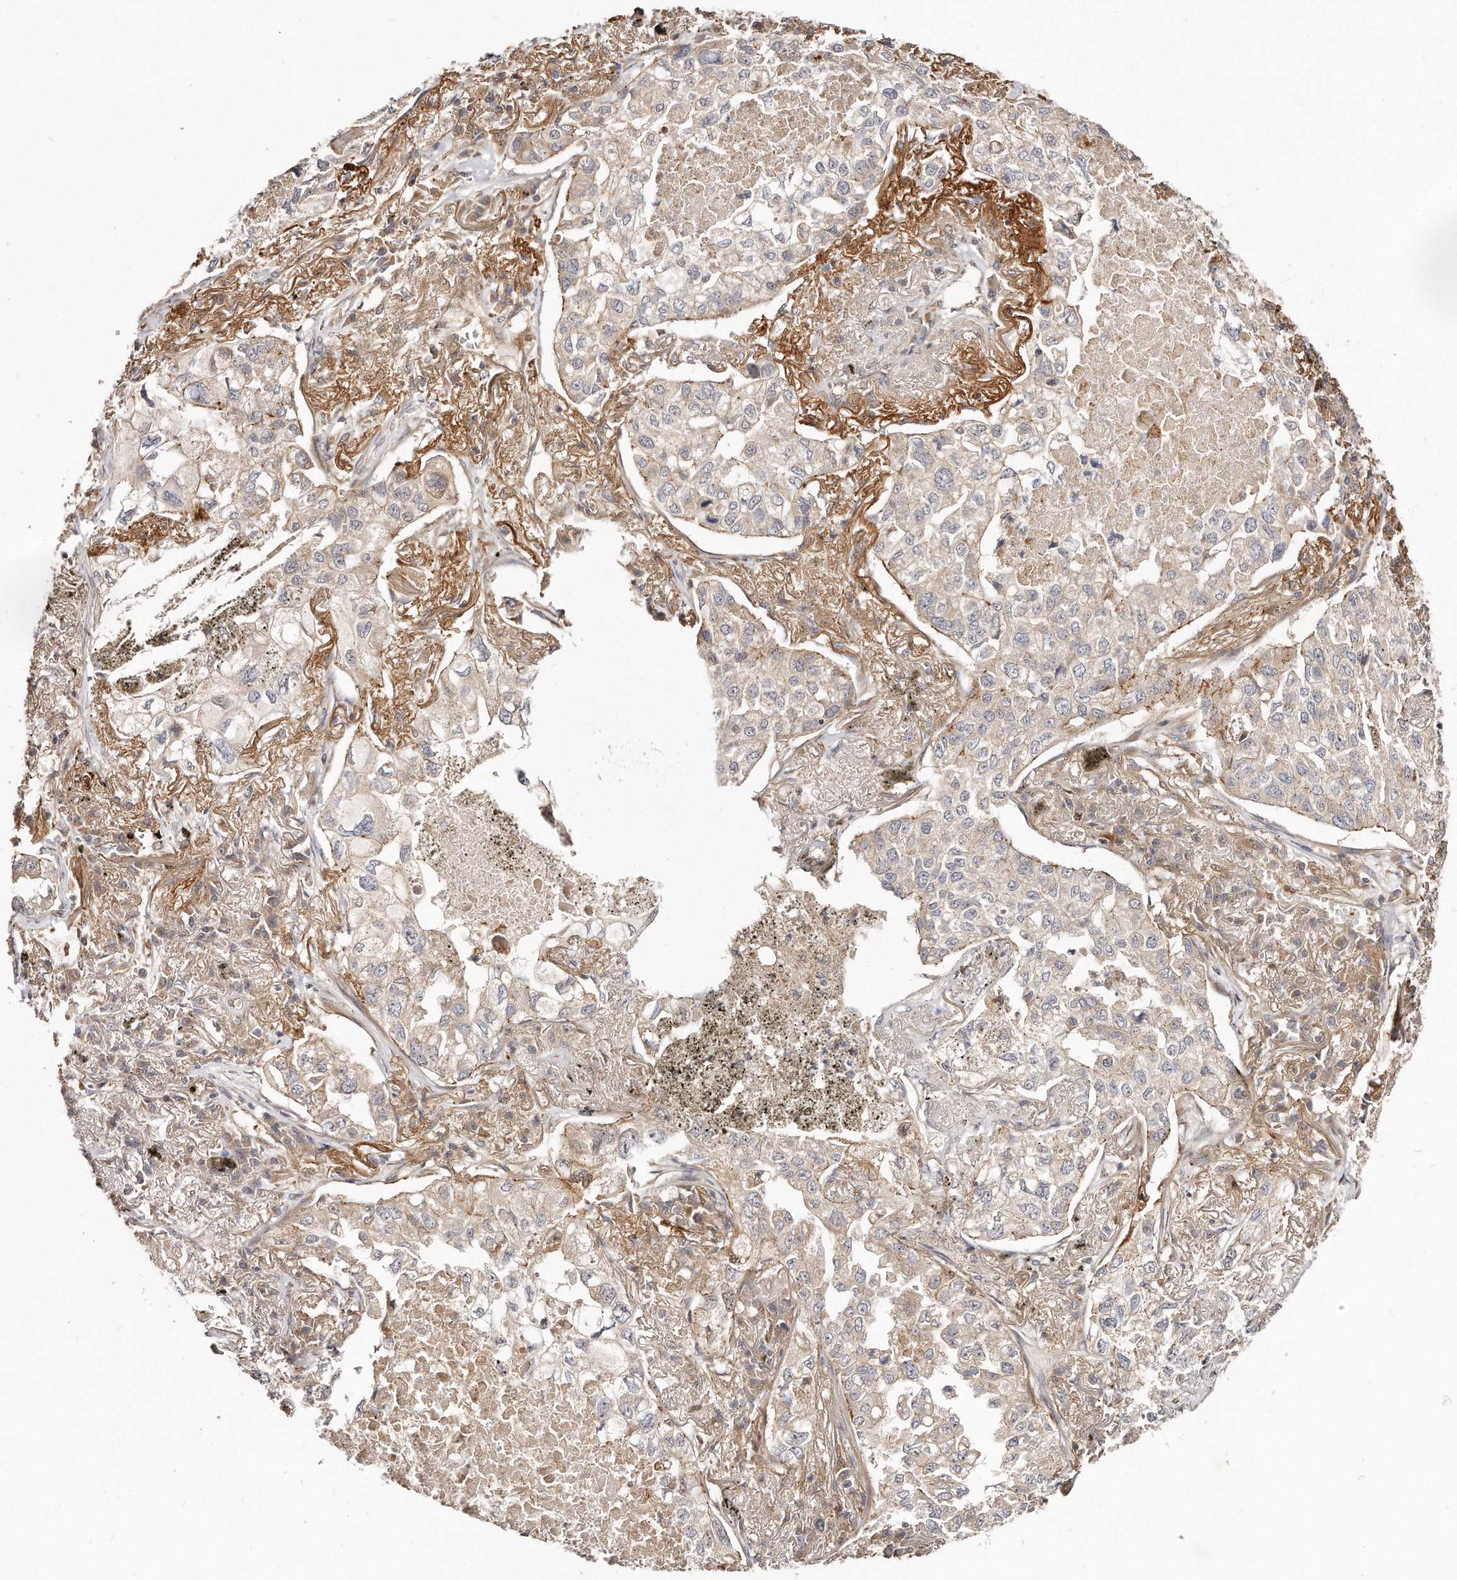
{"staining": {"intensity": "negative", "quantity": "none", "location": "none"}, "tissue": "lung cancer", "cell_type": "Tumor cells", "image_type": "cancer", "snomed": [{"axis": "morphology", "description": "Adenocarcinoma, NOS"}, {"axis": "topography", "description": "Lung"}], "caption": "The photomicrograph displays no significant staining in tumor cells of lung cancer (adenocarcinoma). The staining is performed using DAB brown chromogen with nuclei counter-stained in using hematoxylin.", "gene": "GBP4", "patient": {"sex": "male", "age": 65}}